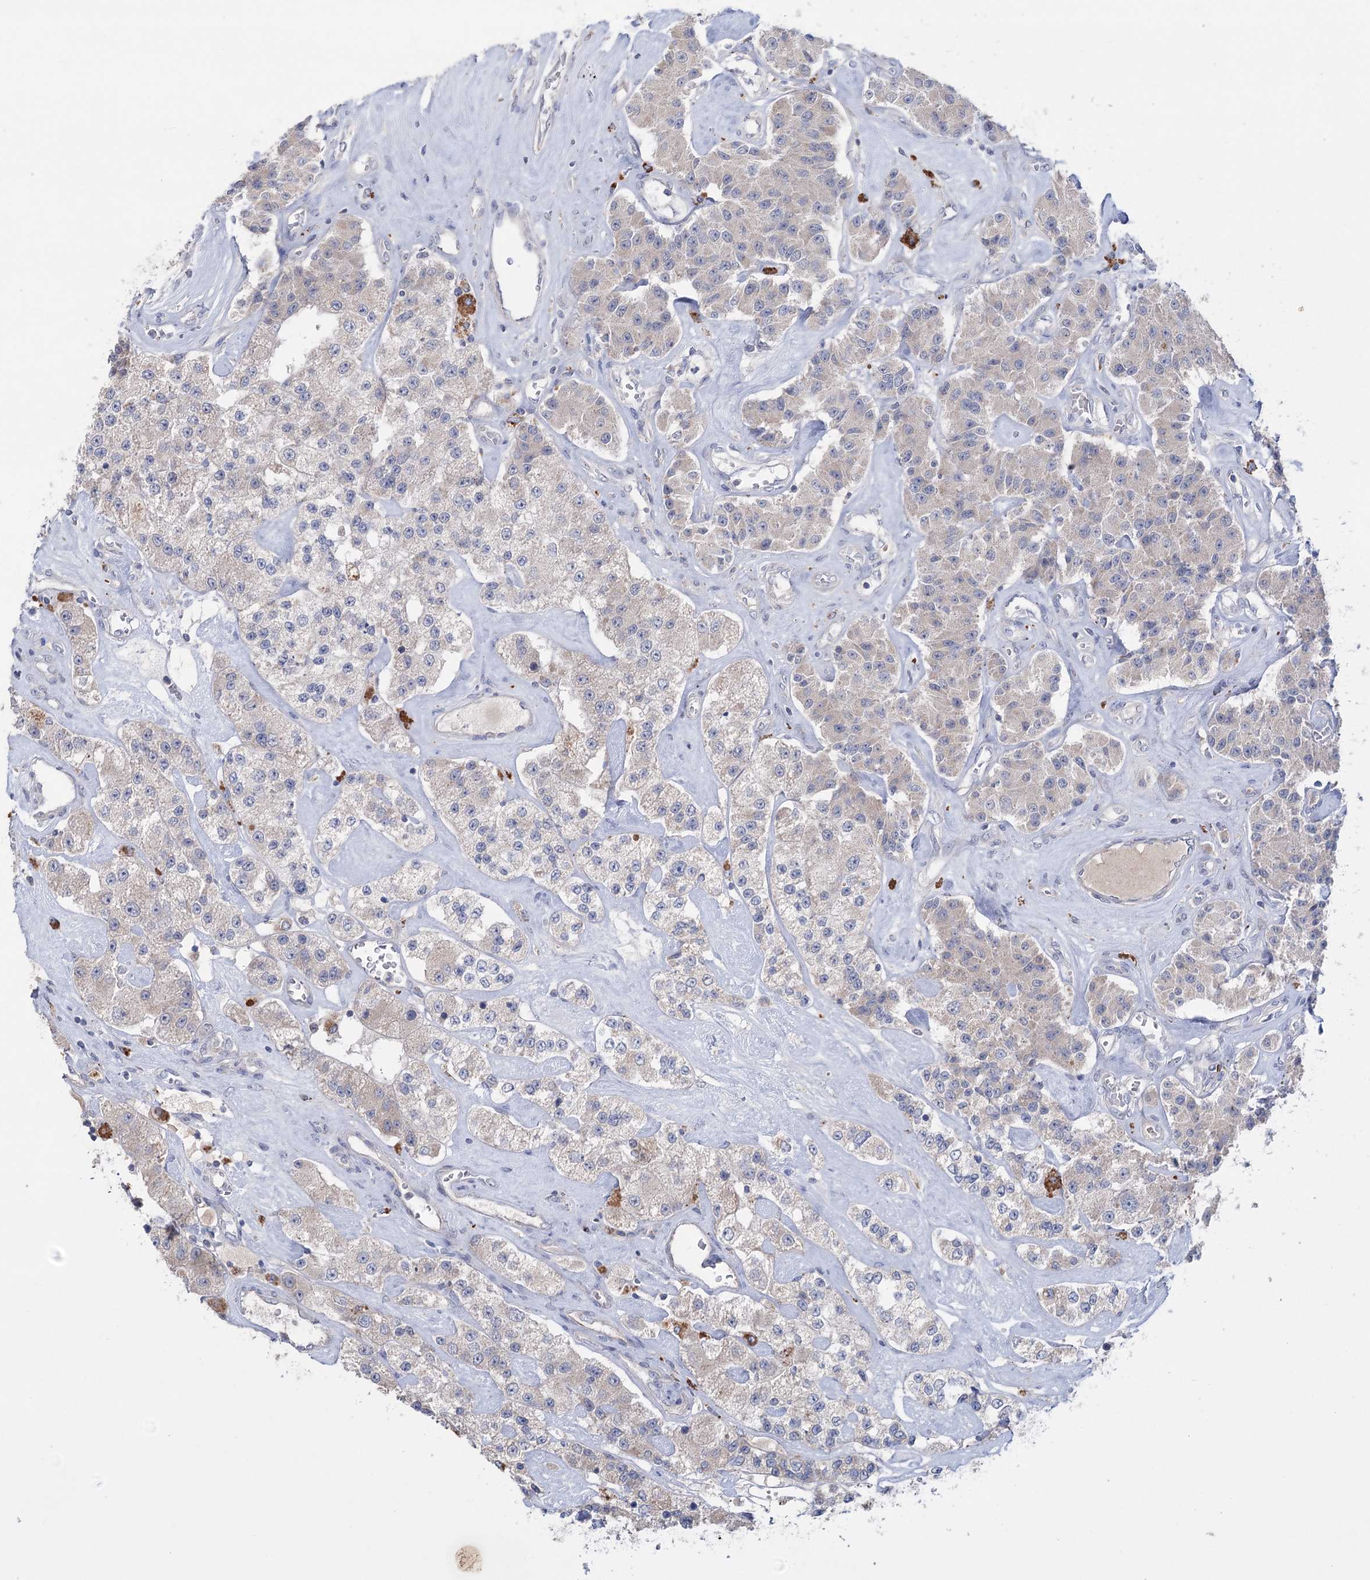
{"staining": {"intensity": "weak", "quantity": "25%-75%", "location": "cytoplasmic/membranous"}, "tissue": "carcinoid", "cell_type": "Tumor cells", "image_type": "cancer", "snomed": [{"axis": "morphology", "description": "Carcinoid, malignant, NOS"}, {"axis": "topography", "description": "Pancreas"}], "caption": "There is low levels of weak cytoplasmic/membranous positivity in tumor cells of carcinoid (malignant), as demonstrated by immunohistochemical staining (brown color).", "gene": "MTCH2", "patient": {"sex": "male", "age": 41}}